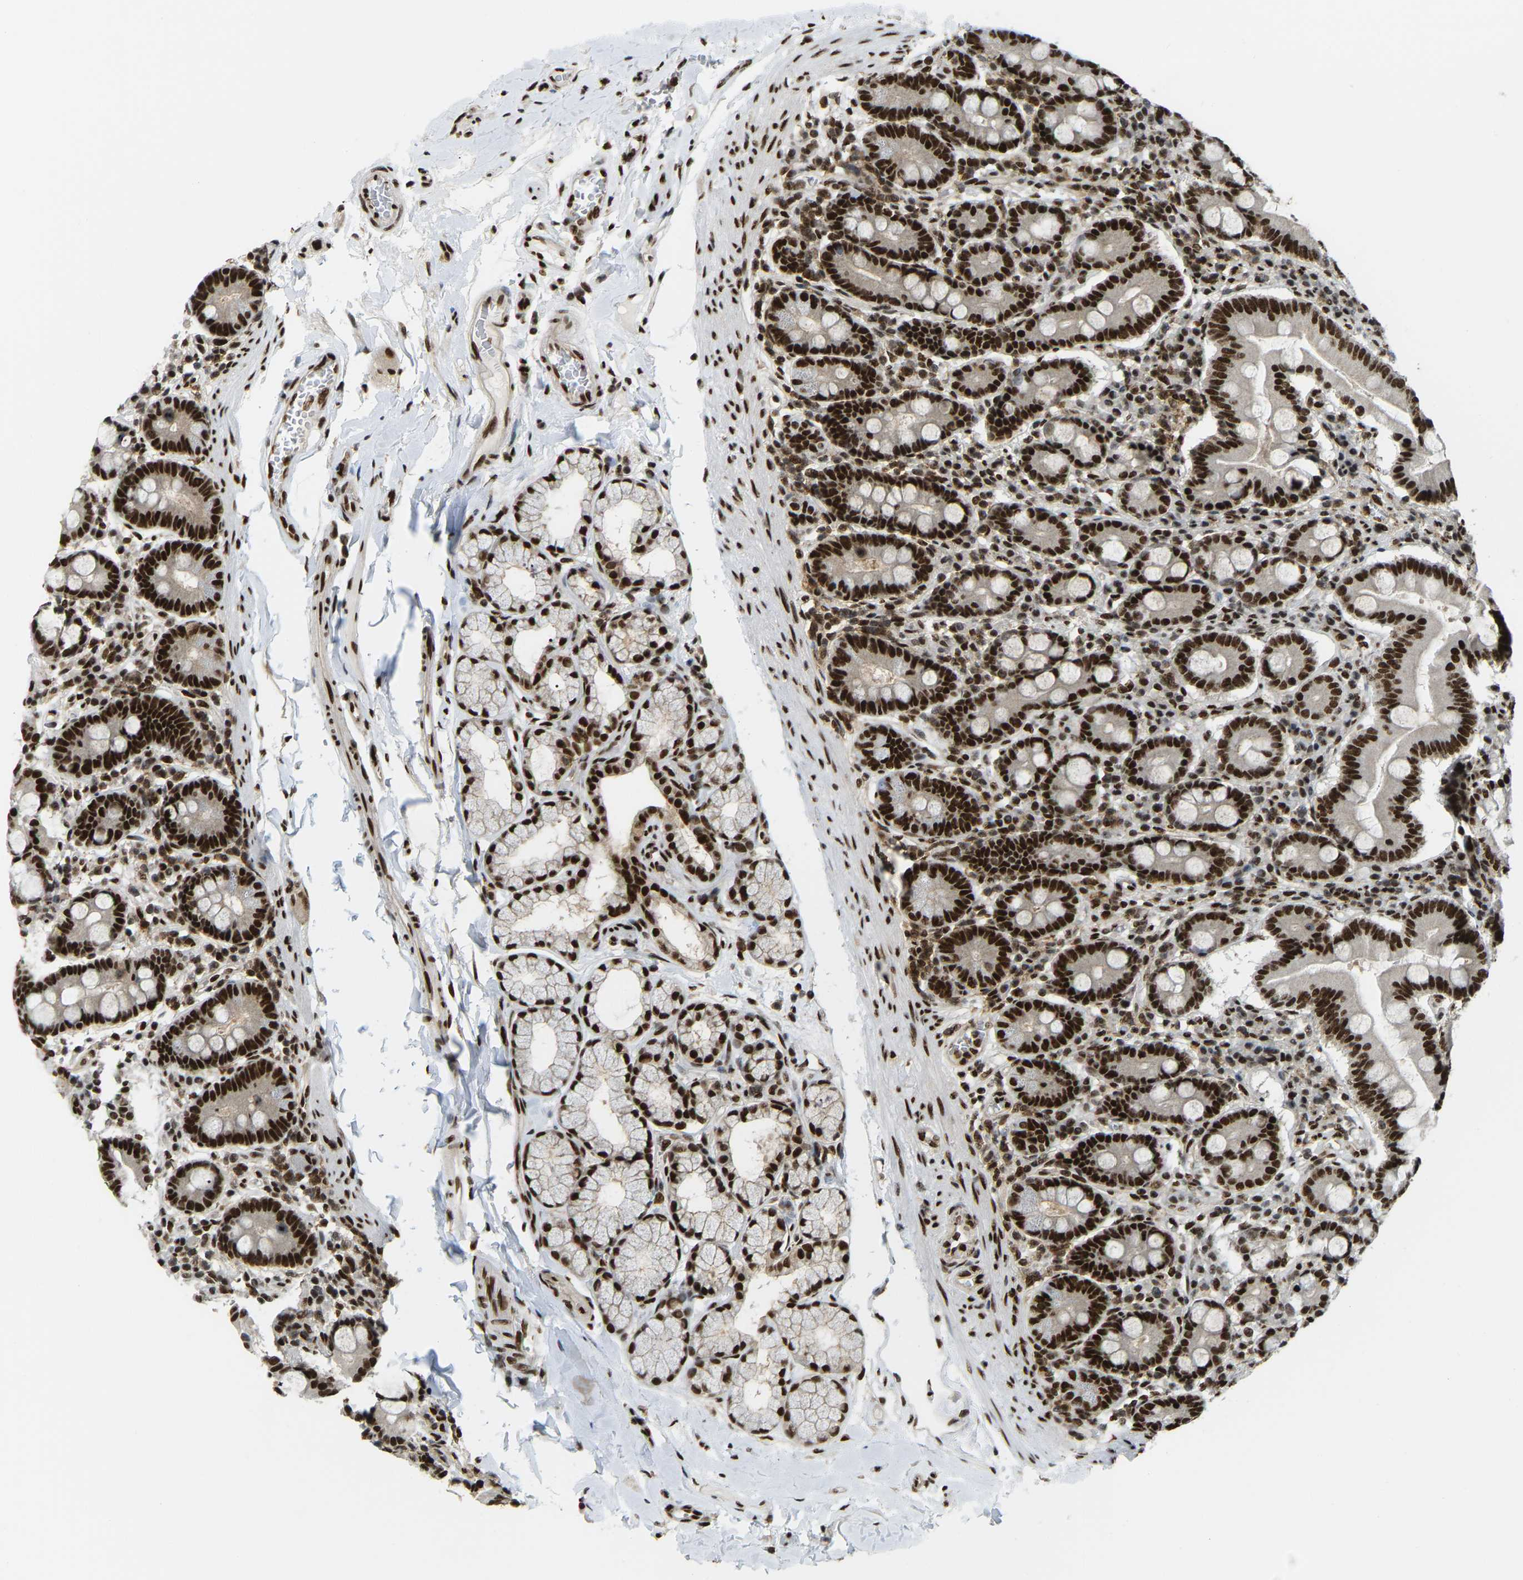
{"staining": {"intensity": "strong", "quantity": ">75%", "location": "nuclear"}, "tissue": "duodenum", "cell_type": "Glandular cells", "image_type": "normal", "snomed": [{"axis": "morphology", "description": "Normal tissue, NOS"}, {"axis": "topography", "description": "Duodenum"}], "caption": "A brown stain labels strong nuclear expression of a protein in glandular cells of benign duodenum. The staining was performed using DAB (3,3'-diaminobenzidine) to visualize the protein expression in brown, while the nuclei were stained in blue with hematoxylin (Magnification: 20x).", "gene": "NUMA1", "patient": {"sex": "male", "age": 50}}